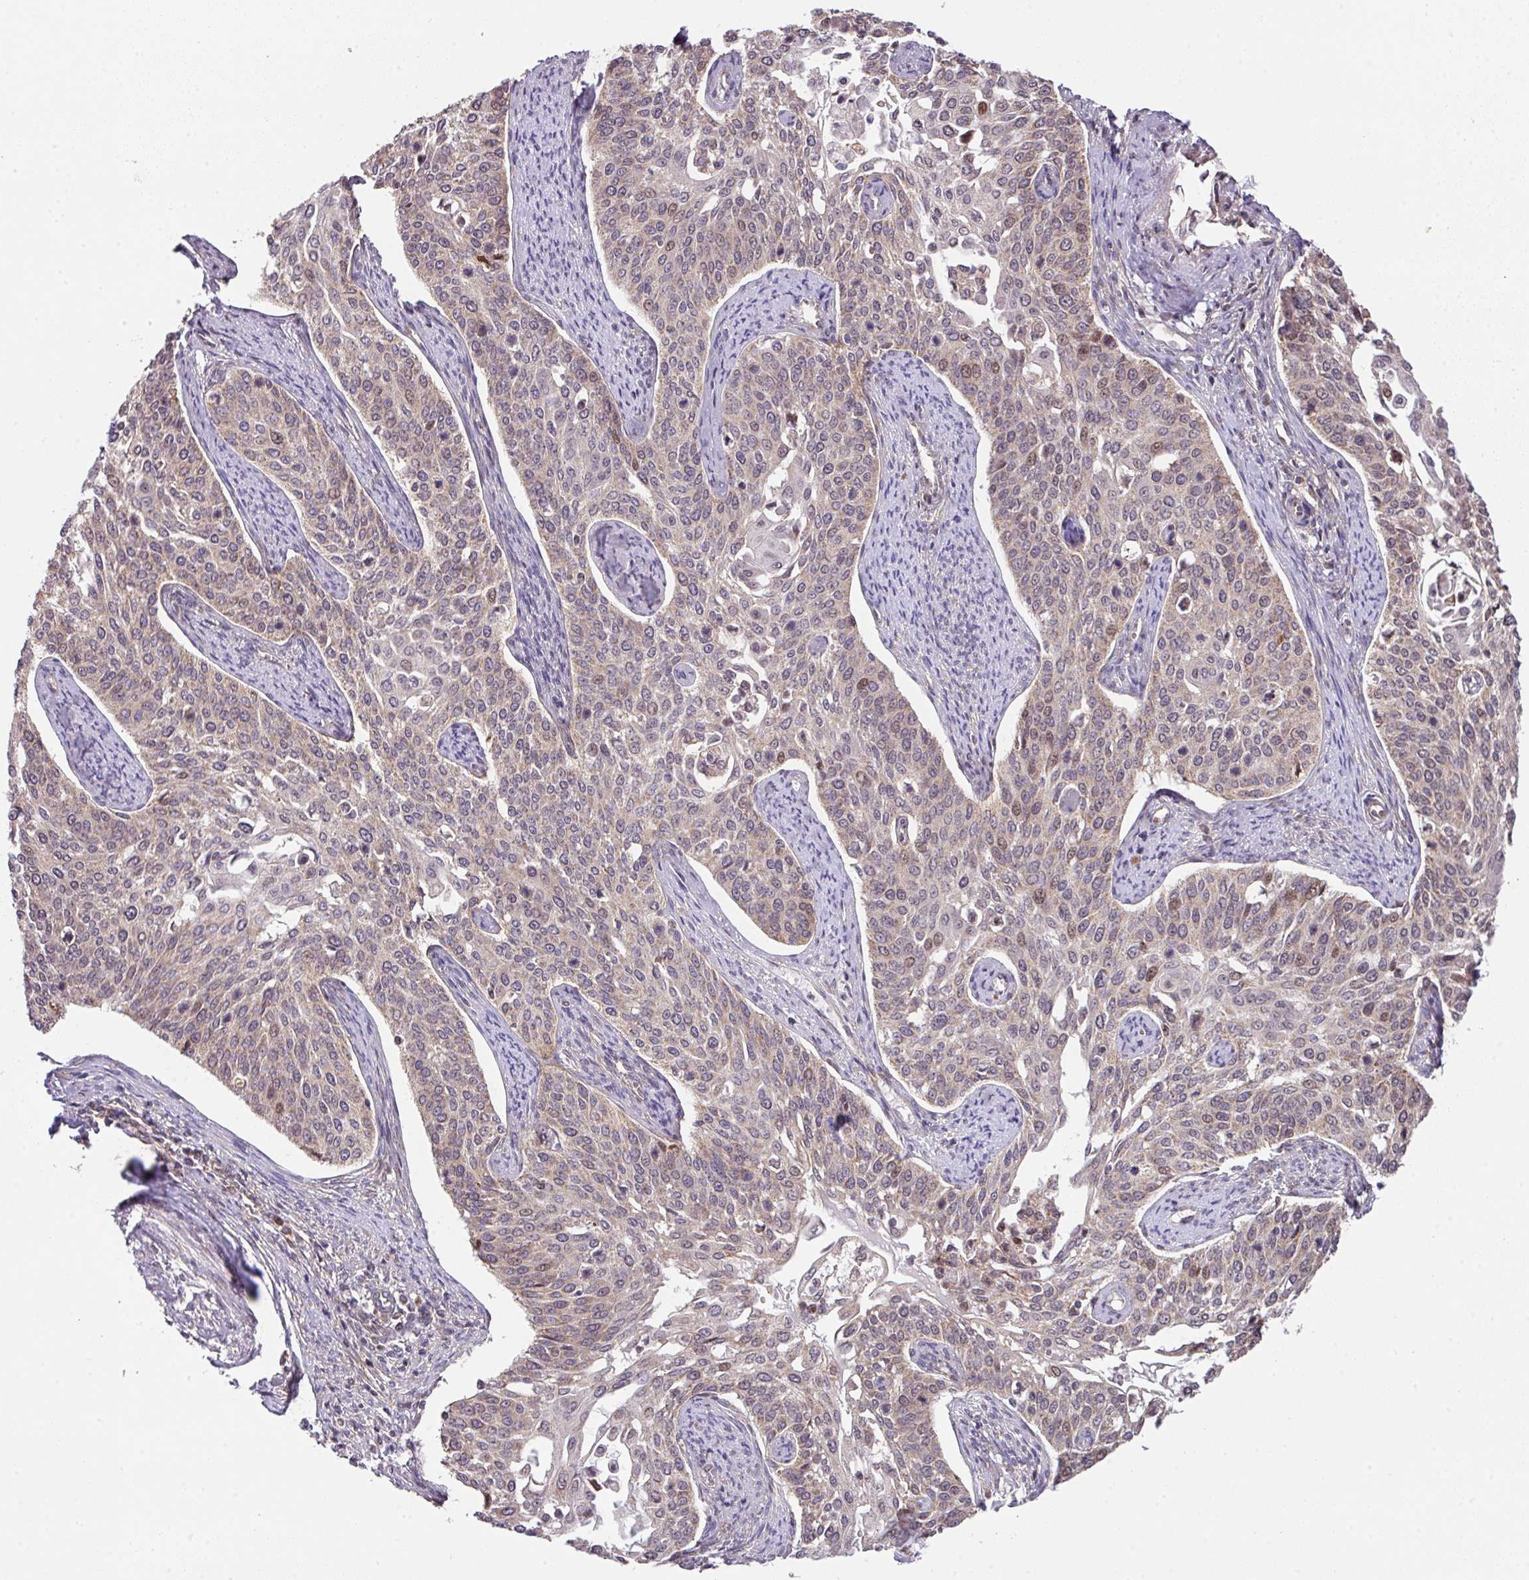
{"staining": {"intensity": "moderate", "quantity": "<25%", "location": "nuclear"}, "tissue": "cervical cancer", "cell_type": "Tumor cells", "image_type": "cancer", "snomed": [{"axis": "morphology", "description": "Squamous cell carcinoma, NOS"}, {"axis": "topography", "description": "Cervix"}], "caption": "IHC of cervical squamous cell carcinoma displays low levels of moderate nuclear expression in about <25% of tumor cells.", "gene": "PLK1", "patient": {"sex": "female", "age": 44}}